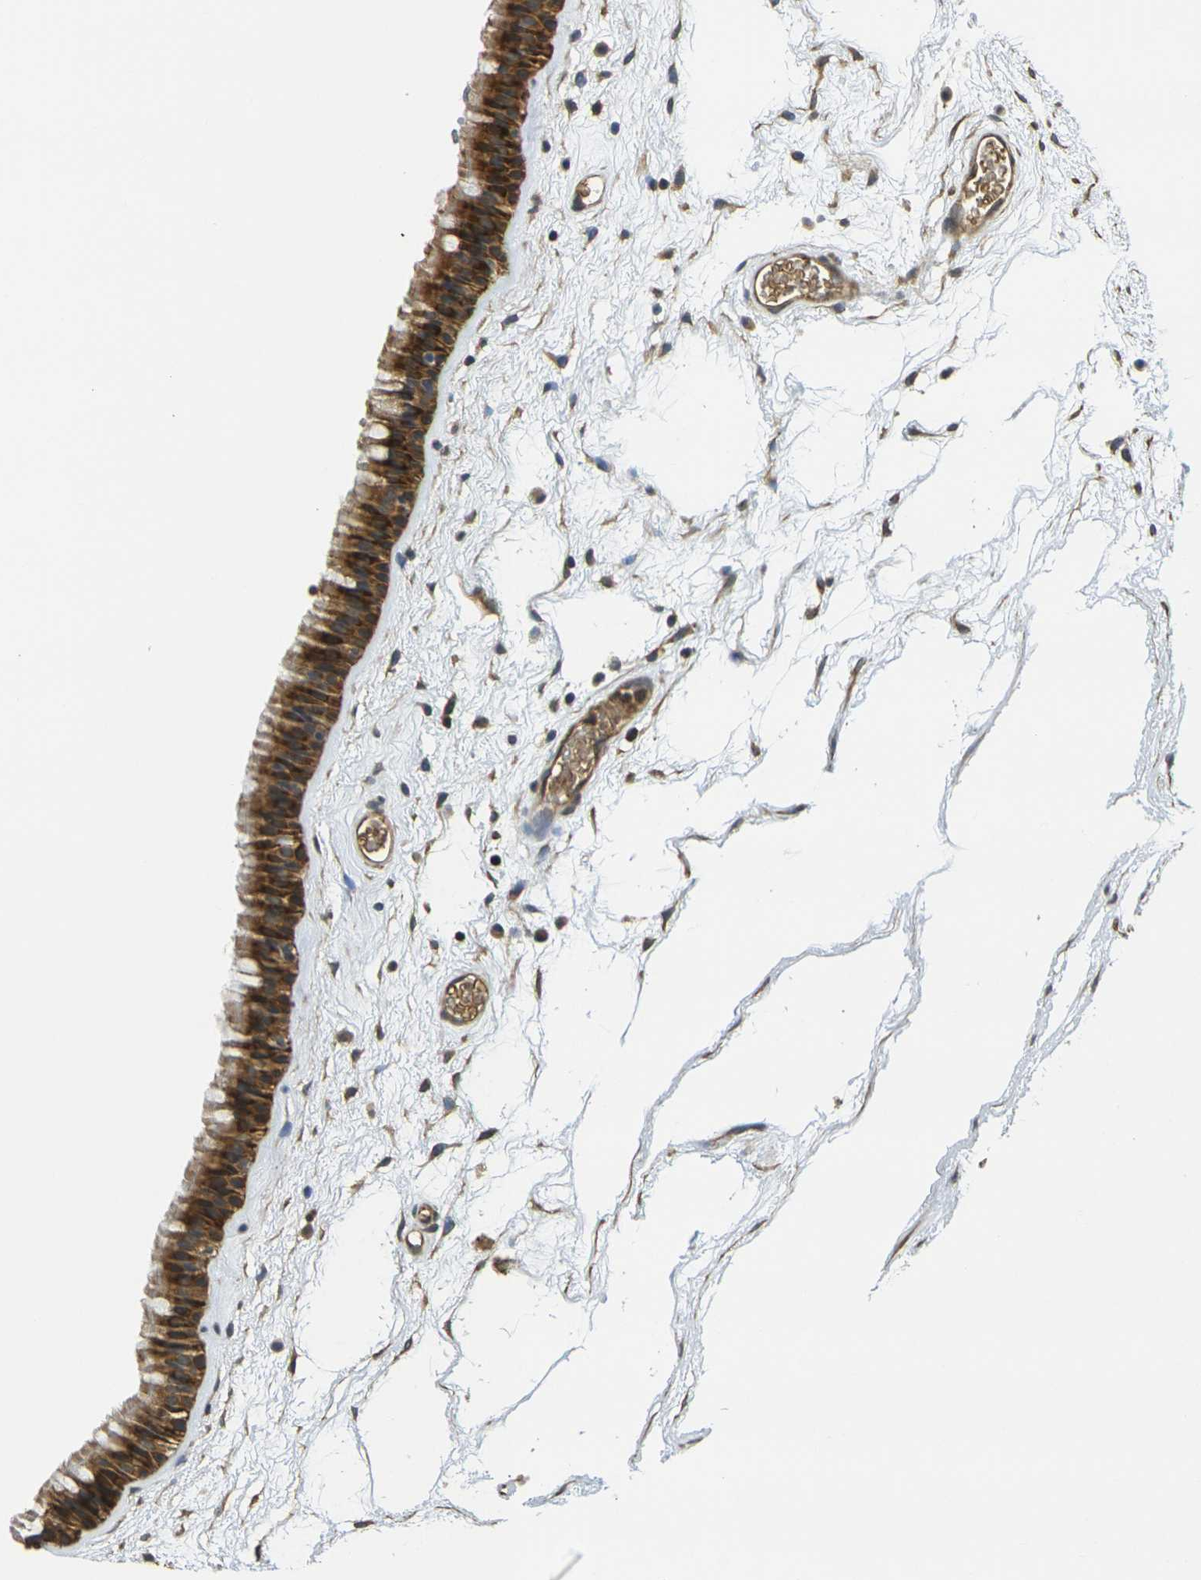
{"staining": {"intensity": "strong", "quantity": ">75%", "location": "cytoplasmic/membranous"}, "tissue": "nasopharynx", "cell_type": "Respiratory epithelial cells", "image_type": "normal", "snomed": [{"axis": "morphology", "description": "Normal tissue, NOS"}, {"axis": "morphology", "description": "Inflammation, NOS"}, {"axis": "topography", "description": "Nasopharynx"}], "caption": "Respiratory epithelial cells reveal strong cytoplasmic/membranous staining in approximately >75% of cells in normal nasopharynx. (DAB IHC, brown staining for protein, blue staining for nuclei).", "gene": "CAST", "patient": {"sex": "male", "age": 48}}